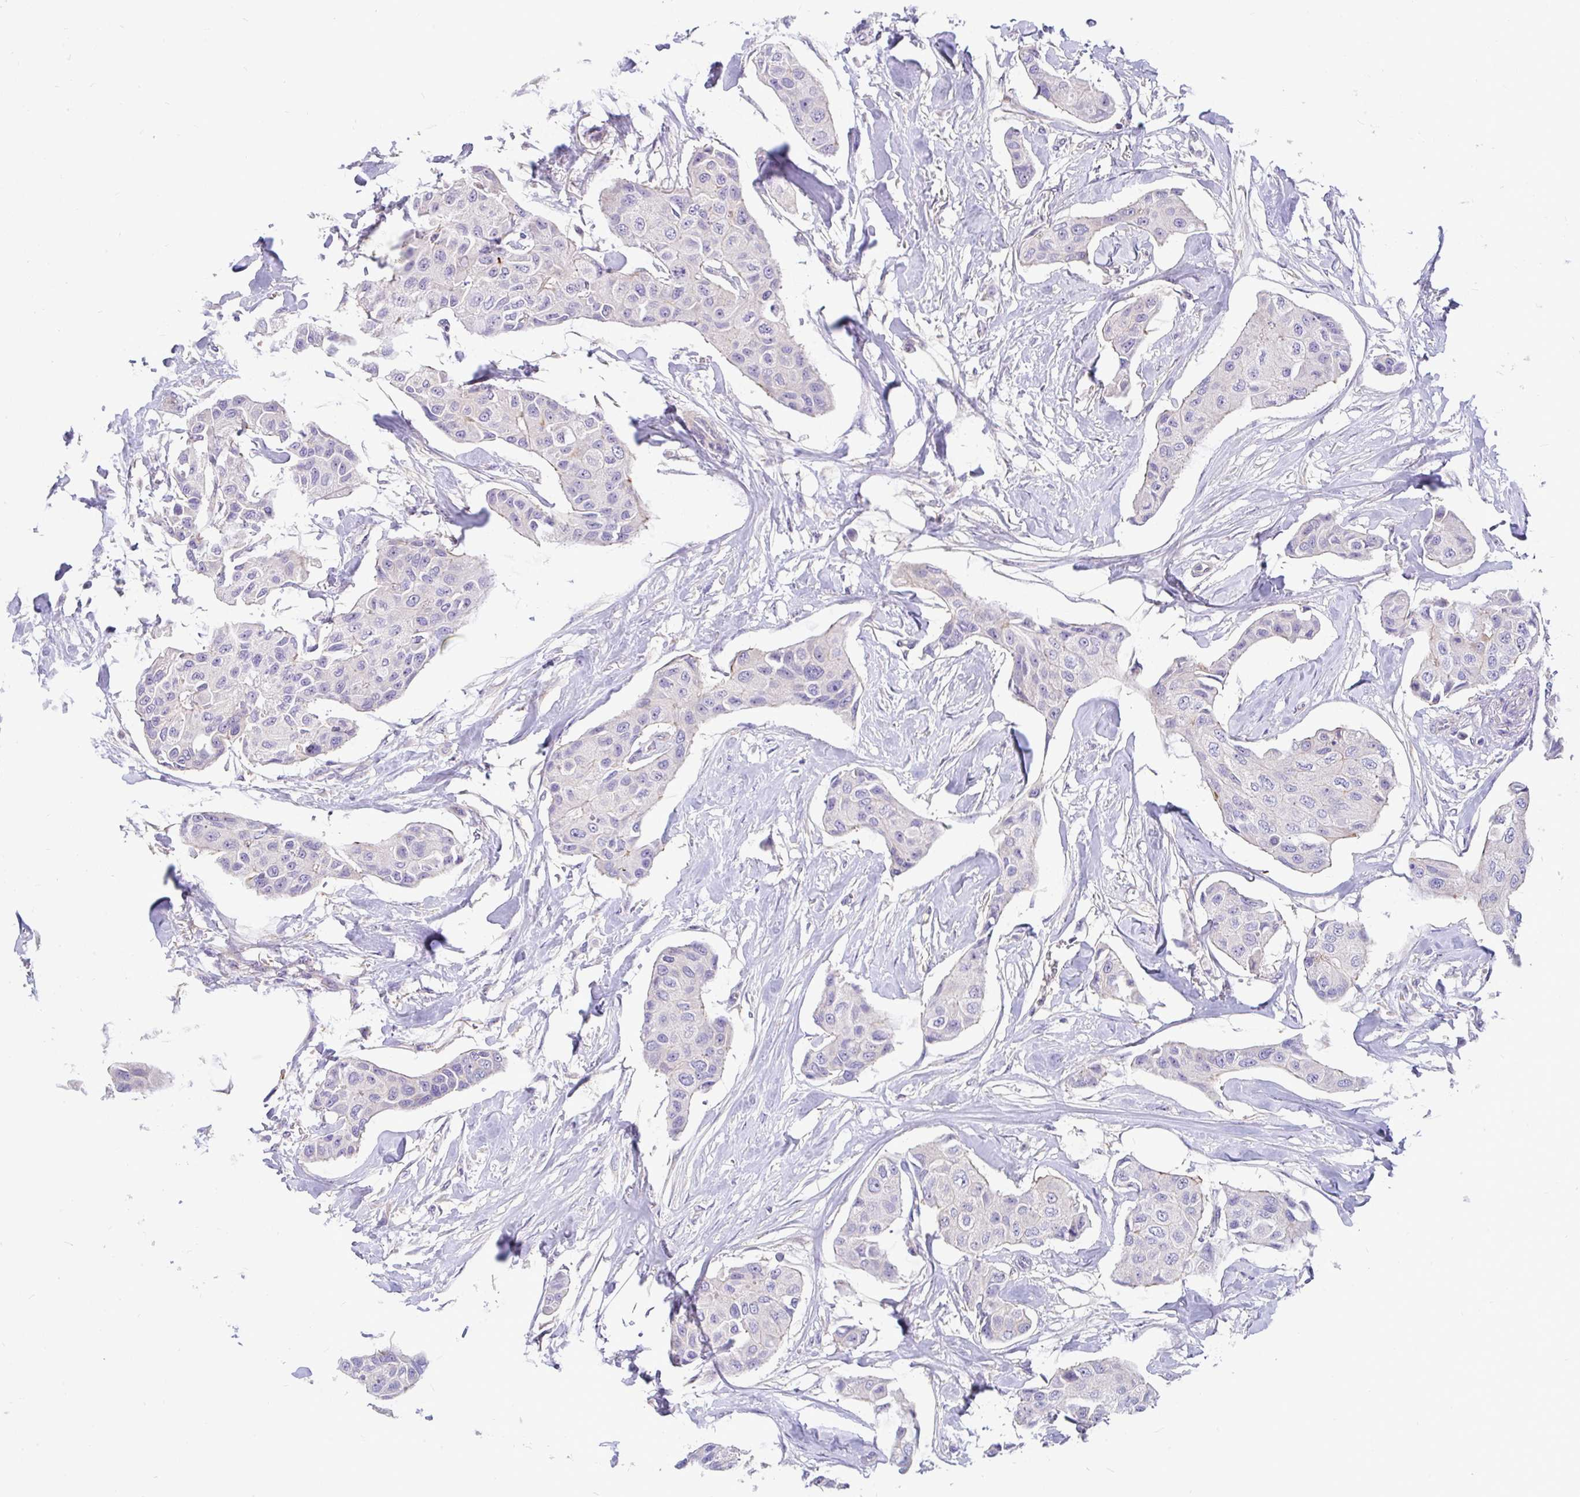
{"staining": {"intensity": "negative", "quantity": "none", "location": "none"}, "tissue": "breast cancer", "cell_type": "Tumor cells", "image_type": "cancer", "snomed": [{"axis": "morphology", "description": "Duct carcinoma"}, {"axis": "topography", "description": "Breast"}, {"axis": "topography", "description": "Lymph node"}], "caption": "An immunohistochemistry (IHC) micrograph of breast cancer is shown. There is no staining in tumor cells of breast cancer.", "gene": "LRRC26", "patient": {"sex": "female", "age": 80}}